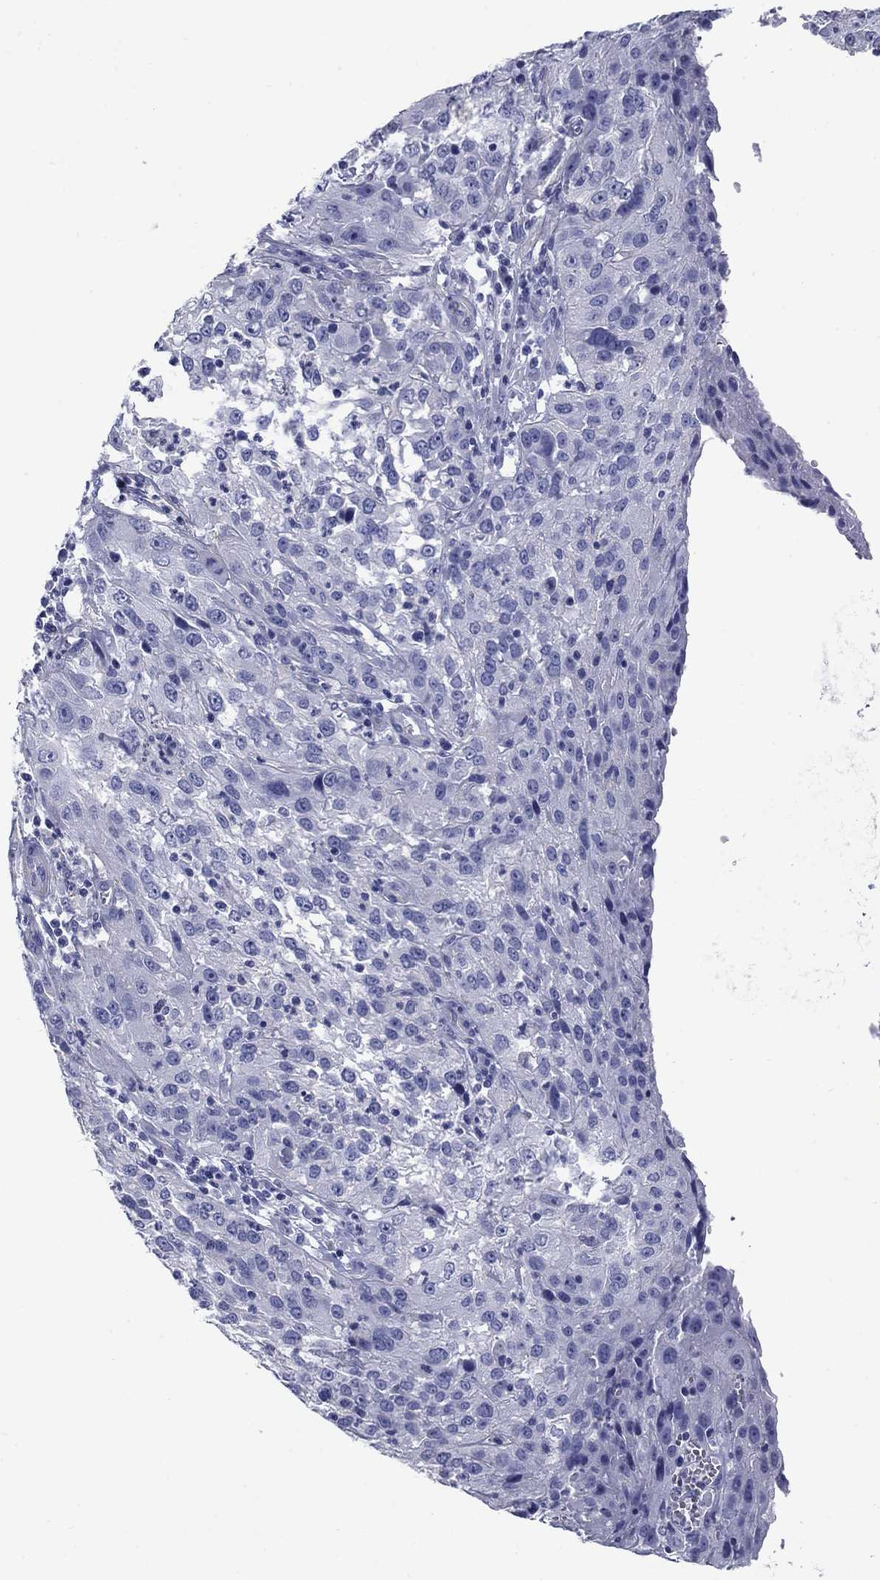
{"staining": {"intensity": "negative", "quantity": "none", "location": "none"}, "tissue": "cervical cancer", "cell_type": "Tumor cells", "image_type": "cancer", "snomed": [{"axis": "morphology", "description": "Squamous cell carcinoma, NOS"}, {"axis": "topography", "description": "Cervix"}], "caption": "The micrograph shows no significant positivity in tumor cells of squamous cell carcinoma (cervical).", "gene": "PRKCG", "patient": {"sex": "female", "age": 32}}